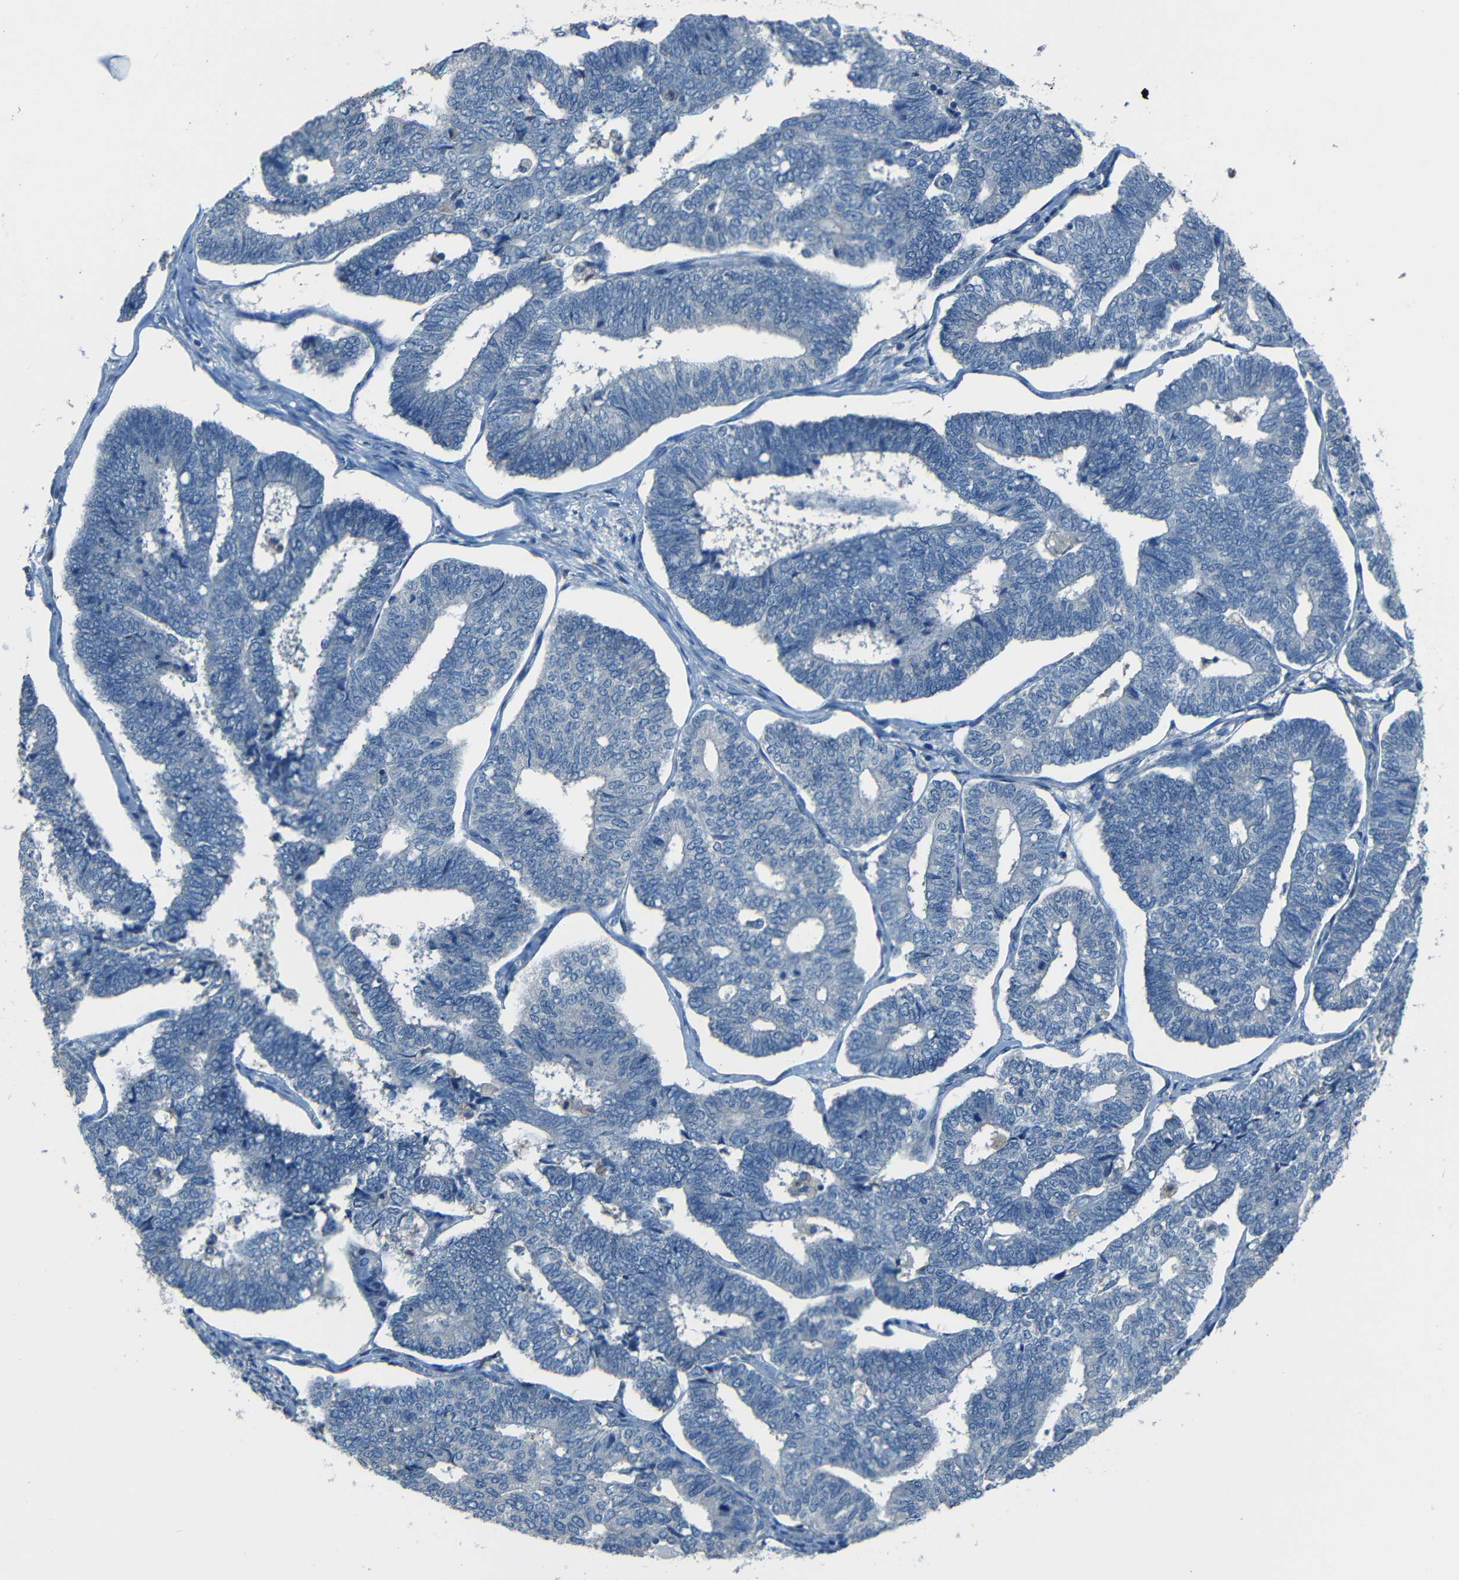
{"staining": {"intensity": "negative", "quantity": "none", "location": "none"}, "tissue": "endometrial cancer", "cell_type": "Tumor cells", "image_type": "cancer", "snomed": [{"axis": "morphology", "description": "Adenocarcinoma, NOS"}, {"axis": "topography", "description": "Endometrium"}], "caption": "The micrograph exhibits no significant positivity in tumor cells of adenocarcinoma (endometrial). The staining was performed using DAB to visualize the protein expression in brown, while the nuclei were stained in blue with hematoxylin (Magnification: 20x).", "gene": "SLA", "patient": {"sex": "female", "age": 70}}